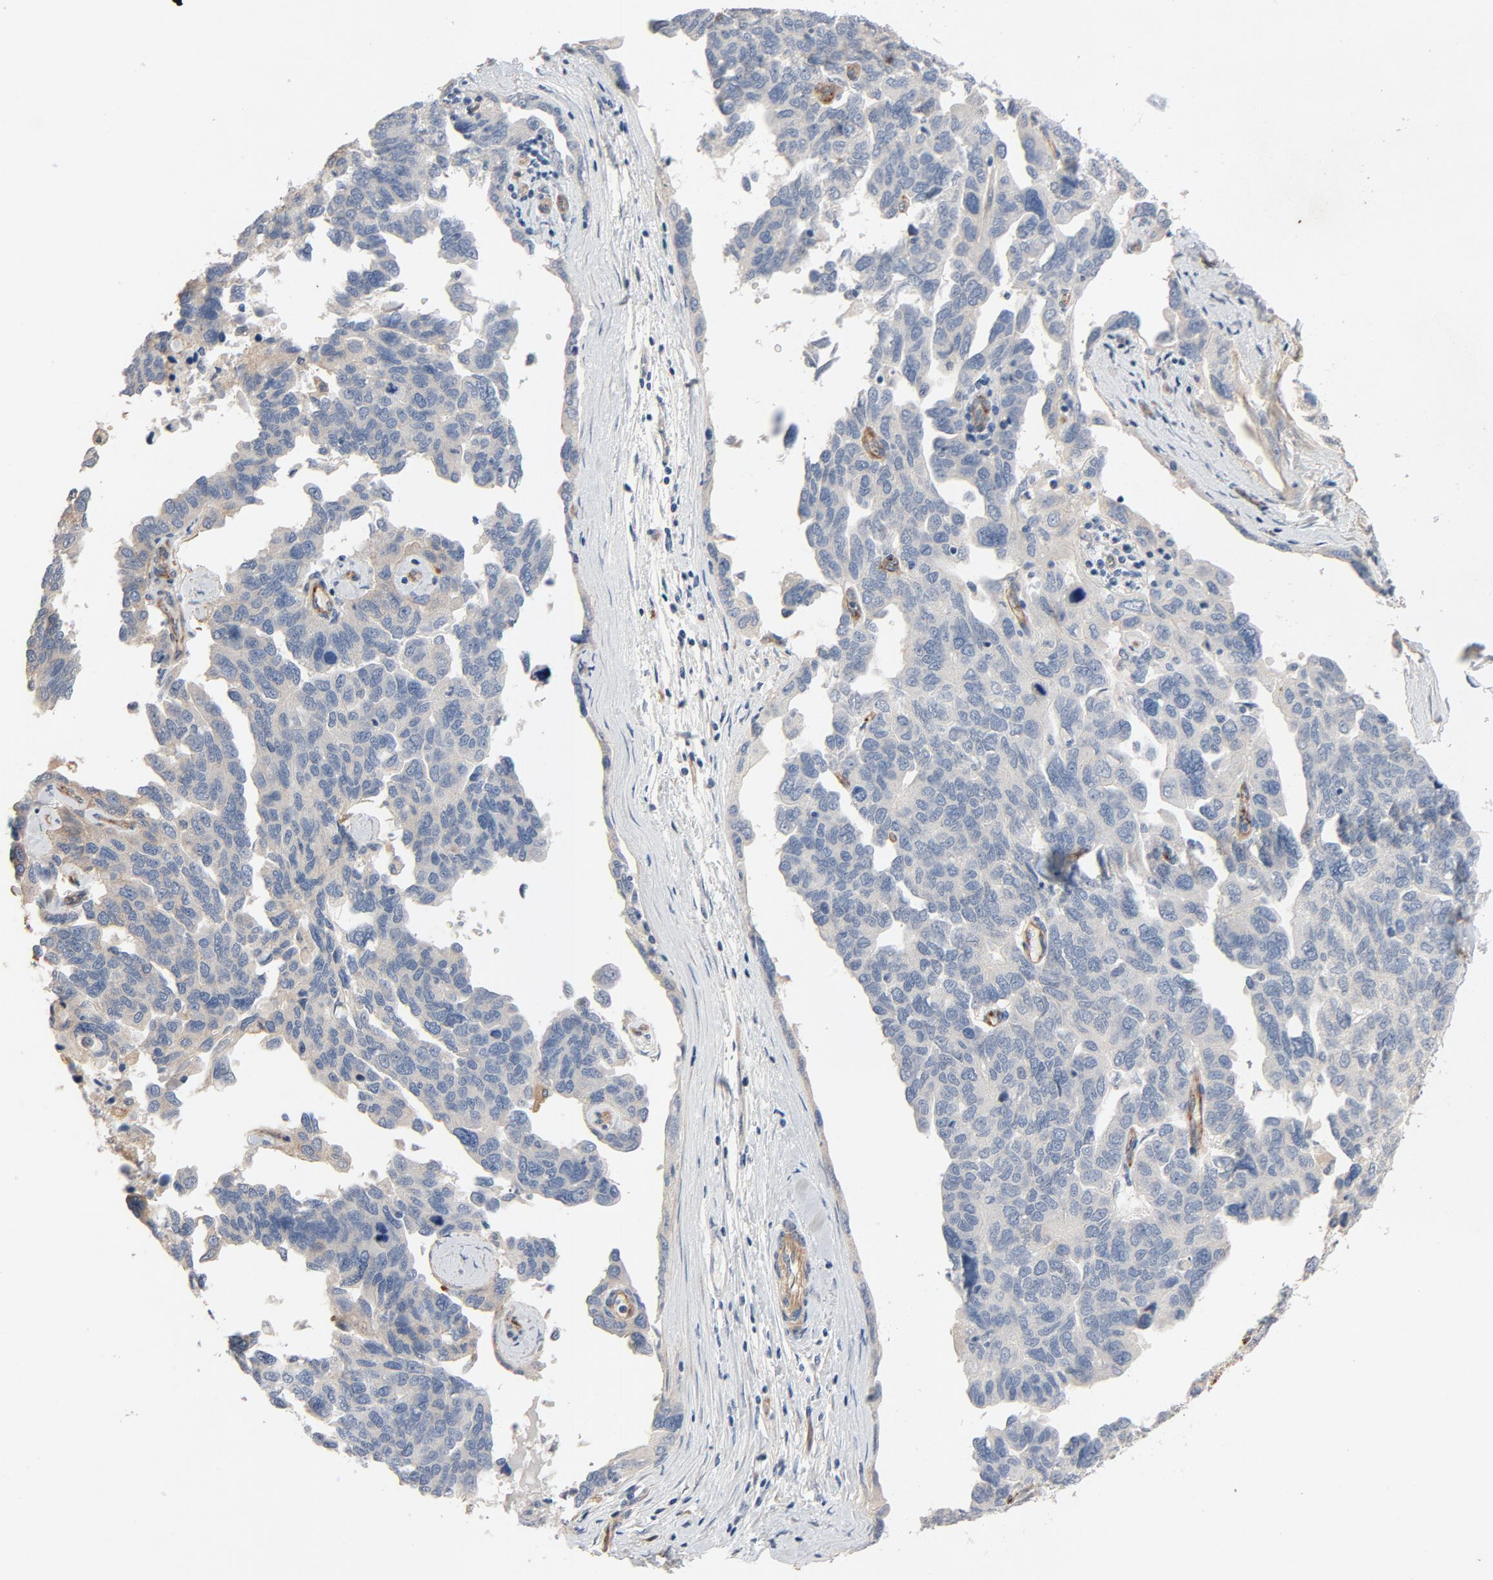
{"staining": {"intensity": "negative", "quantity": "none", "location": "none"}, "tissue": "ovarian cancer", "cell_type": "Tumor cells", "image_type": "cancer", "snomed": [{"axis": "morphology", "description": "Cystadenocarcinoma, serous, NOS"}, {"axis": "topography", "description": "Ovary"}], "caption": "High magnification brightfield microscopy of serous cystadenocarcinoma (ovarian) stained with DAB (brown) and counterstained with hematoxylin (blue): tumor cells show no significant expression. (DAB IHC, high magnification).", "gene": "KDR", "patient": {"sex": "female", "age": 64}}